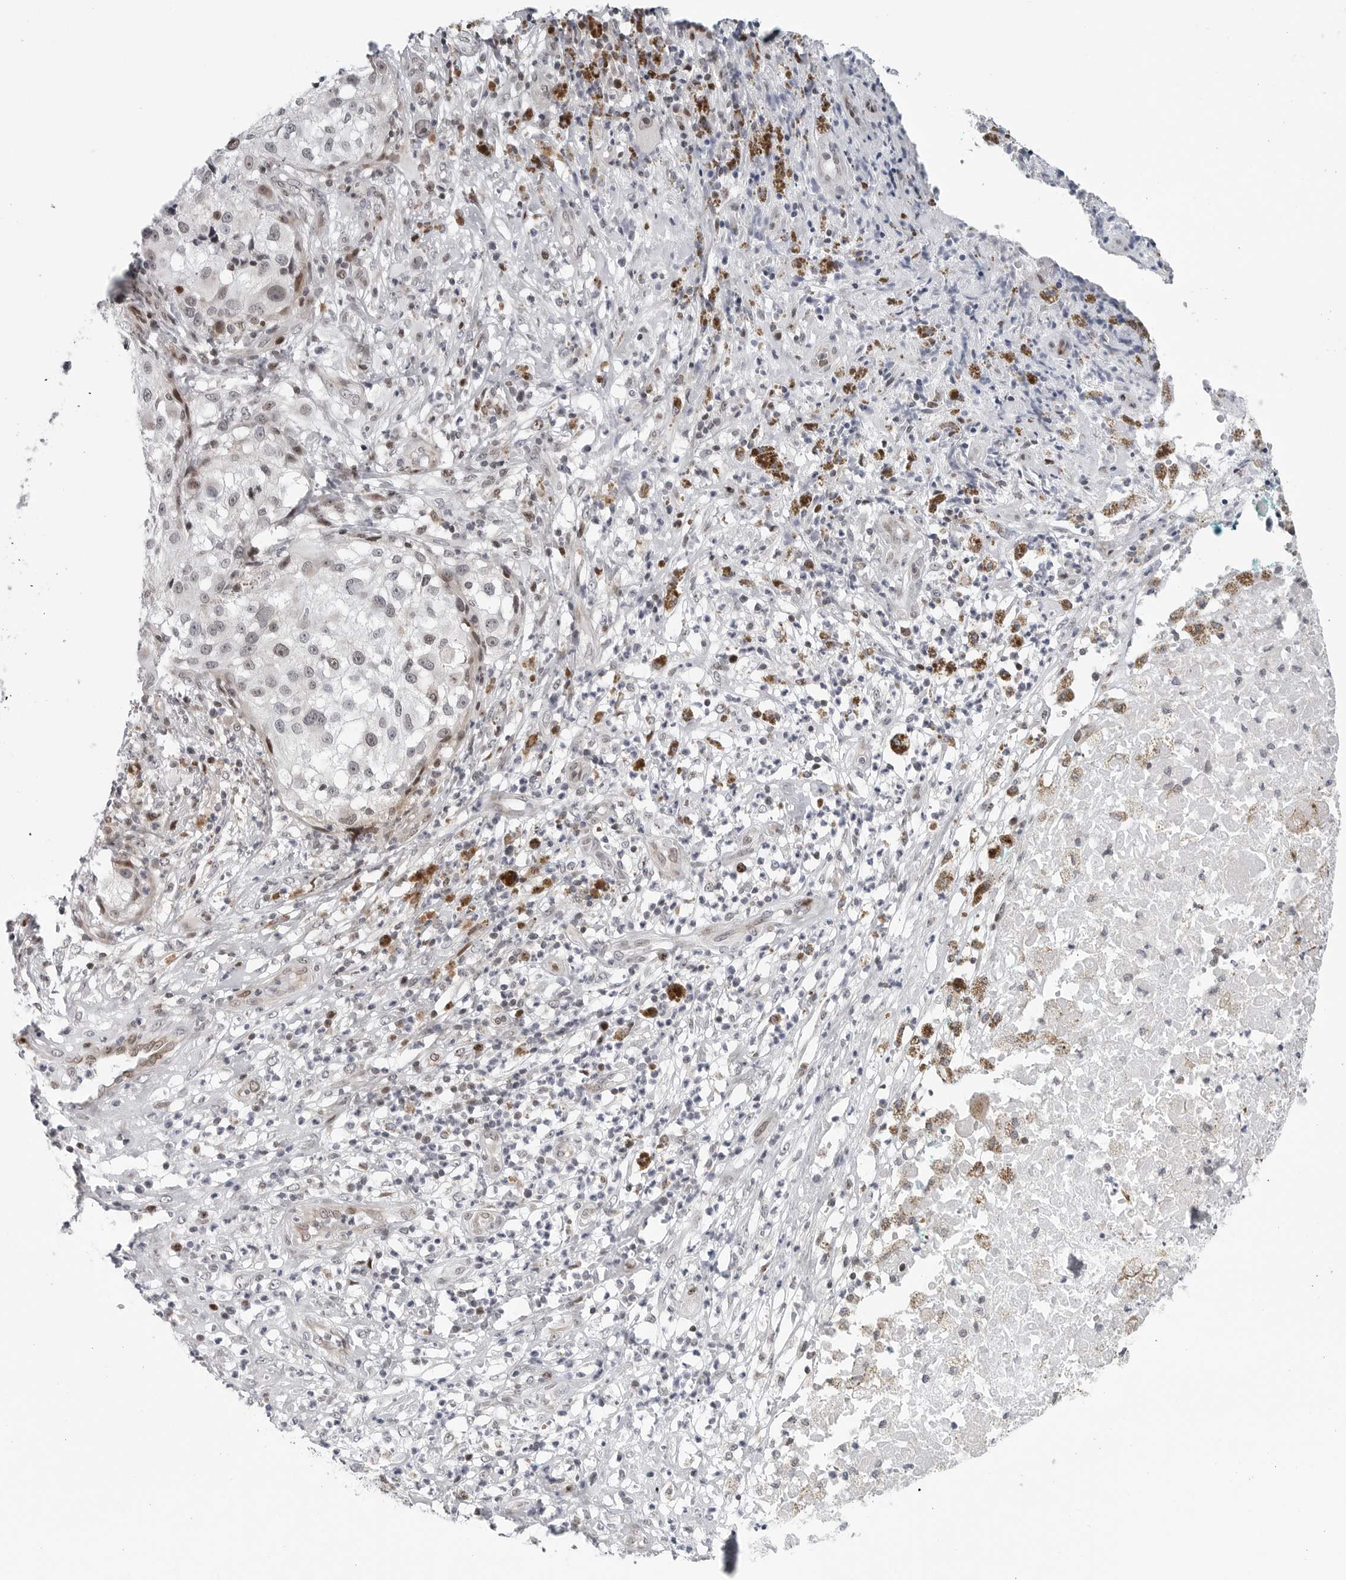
{"staining": {"intensity": "weak", "quantity": "<25%", "location": "nuclear"}, "tissue": "melanoma", "cell_type": "Tumor cells", "image_type": "cancer", "snomed": [{"axis": "morphology", "description": "Necrosis, NOS"}, {"axis": "morphology", "description": "Malignant melanoma, NOS"}, {"axis": "topography", "description": "Skin"}], "caption": "Tumor cells are negative for protein expression in human malignant melanoma. (DAB IHC, high magnification).", "gene": "FAM135B", "patient": {"sex": "female", "age": 87}}